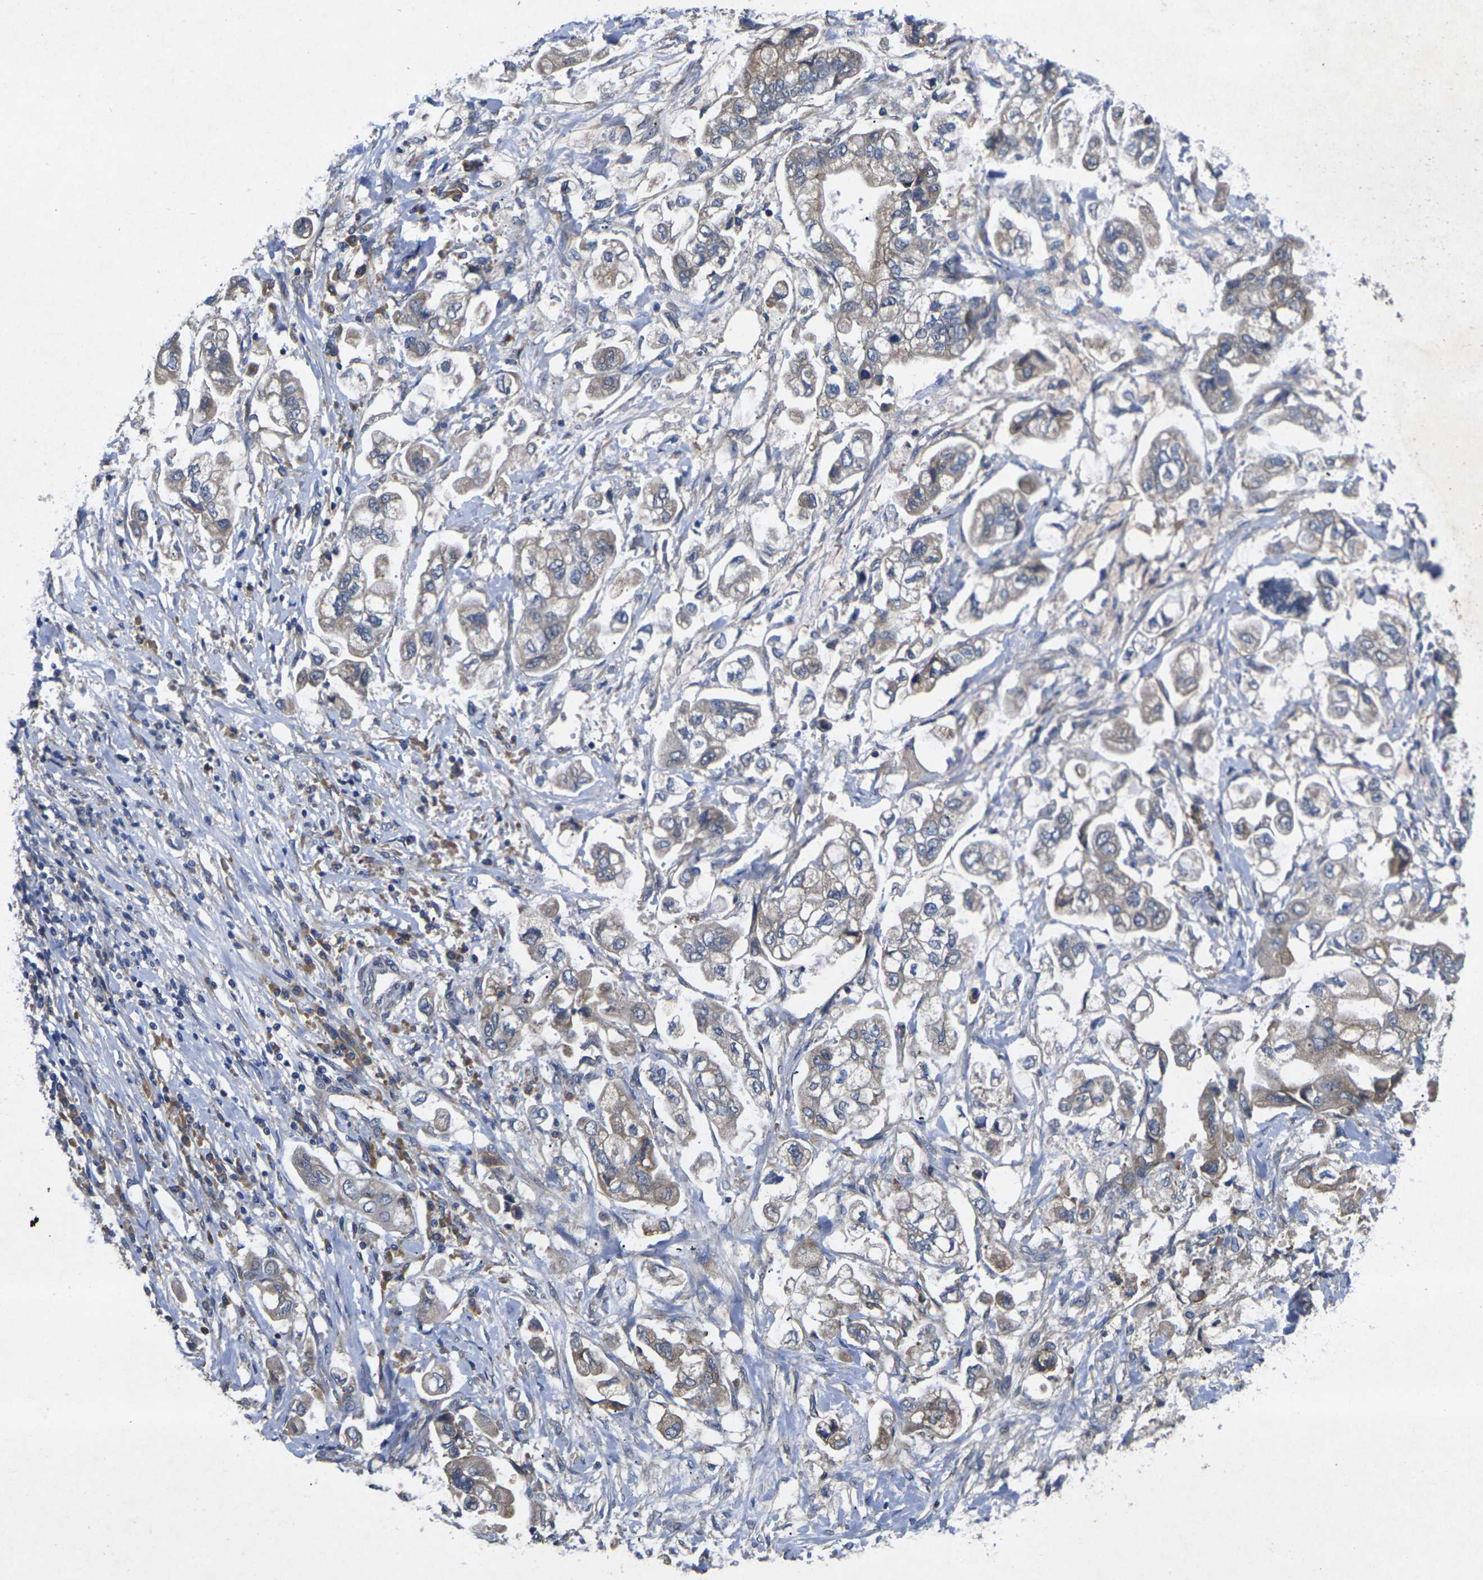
{"staining": {"intensity": "weak", "quantity": "25%-75%", "location": "cytoplasmic/membranous"}, "tissue": "stomach cancer", "cell_type": "Tumor cells", "image_type": "cancer", "snomed": [{"axis": "morphology", "description": "Adenocarcinoma, NOS"}, {"axis": "topography", "description": "Stomach"}], "caption": "Protein positivity by immunohistochemistry (IHC) shows weak cytoplasmic/membranous staining in approximately 25%-75% of tumor cells in stomach adenocarcinoma. (DAB (3,3'-diaminobenzidine) IHC, brown staining for protein, blue staining for nuclei).", "gene": "KIF1B", "patient": {"sex": "male", "age": 62}}